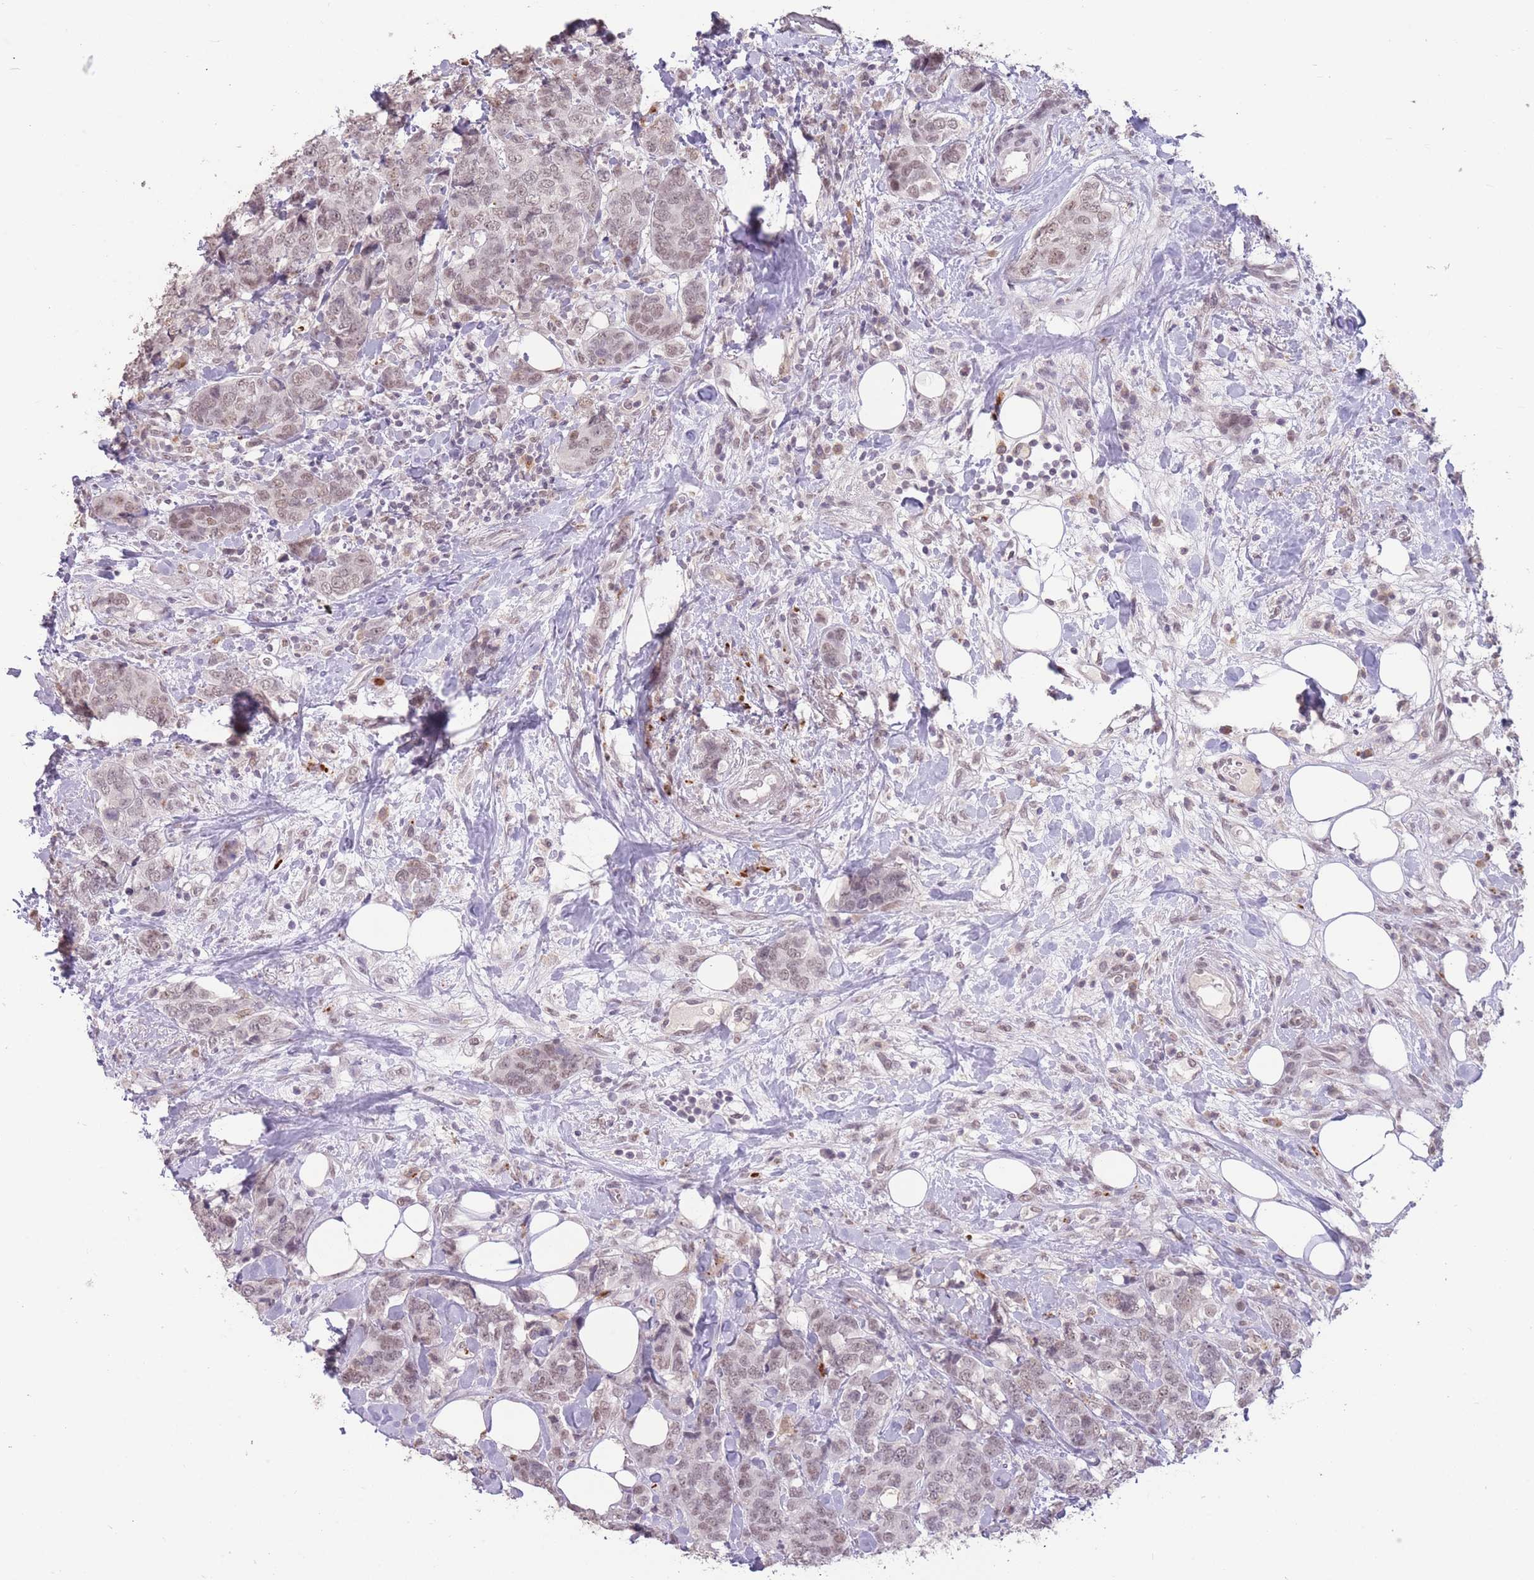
{"staining": {"intensity": "weak", "quantity": "25%-75%", "location": "nuclear"}, "tissue": "breast cancer", "cell_type": "Tumor cells", "image_type": "cancer", "snomed": [{"axis": "morphology", "description": "Lobular carcinoma"}, {"axis": "topography", "description": "Breast"}], "caption": "High-magnification brightfield microscopy of lobular carcinoma (breast) stained with DAB (3,3'-diaminobenzidine) (brown) and counterstained with hematoxylin (blue). tumor cells exhibit weak nuclear positivity is present in approximately25%-75% of cells.", "gene": "HNRNPUL1", "patient": {"sex": "female", "age": 59}}